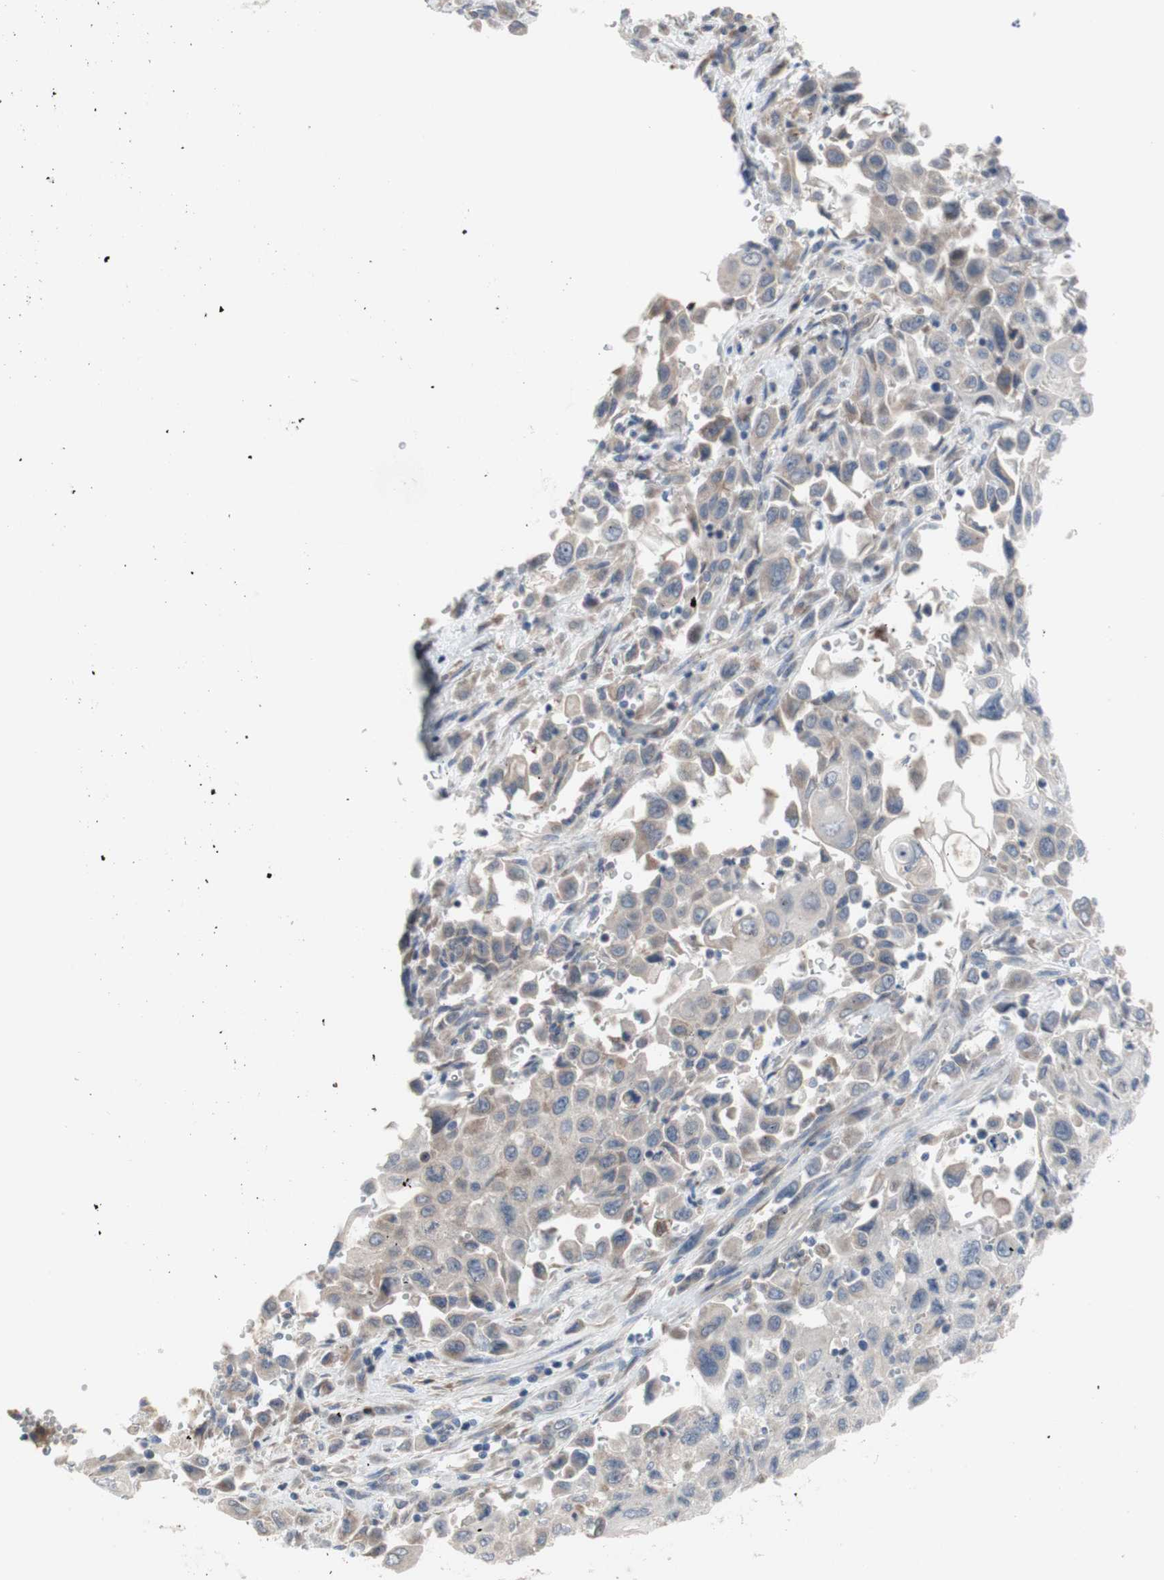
{"staining": {"intensity": "weak", "quantity": "25%-75%", "location": "cytoplasmic/membranous"}, "tissue": "pancreatic cancer", "cell_type": "Tumor cells", "image_type": "cancer", "snomed": [{"axis": "morphology", "description": "Adenocarcinoma, NOS"}, {"axis": "topography", "description": "Pancreas"}], "caption": "Protein staining of pancreatic cancer tissue demonstrates weak cytoplasmic/membranous staining in approximately 25%-75% of tumor cells.", "gene": "TTC14", "patient": {"sex": "male", "age": 70}}